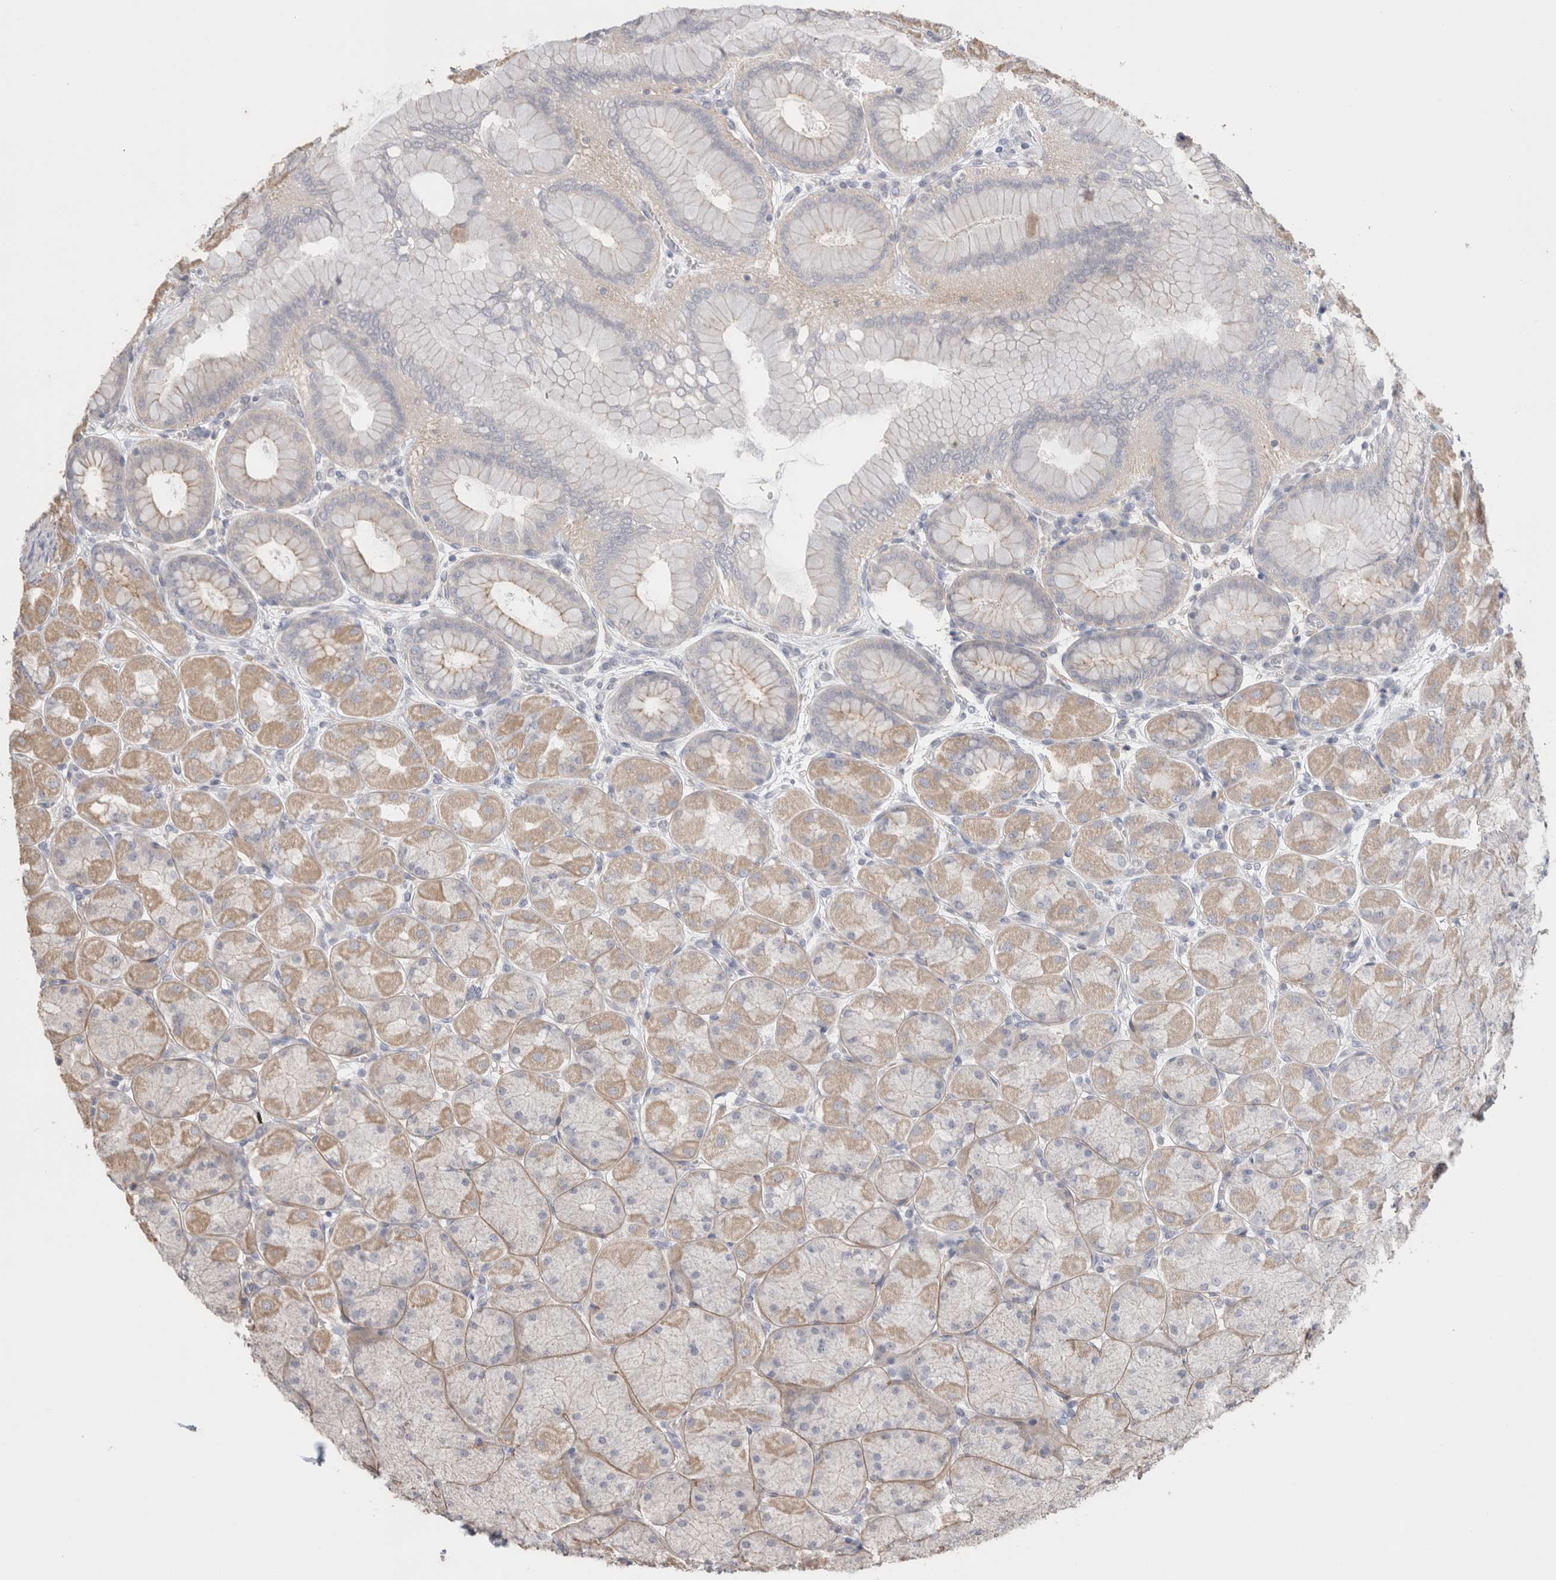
{"staining": {"intensity": "weak", "quantity": "<25%", "location": "cytoplasmic/membranous"}, "tissue": "stomach", "cell_type": "Glandular cells", "image_type": "normal", "snomed": [{"axis": "morphology", "description": "Normal tissue, NOS"}, {"axis": "topography", "description": "Stomach, upper"}], "caption": "Stomach stained for a protein using immunohistochemistry (IHC) exhibits no positivity glandular cells.", "gene": "DMD", "patient": {"sex": "female", "age": 56}}